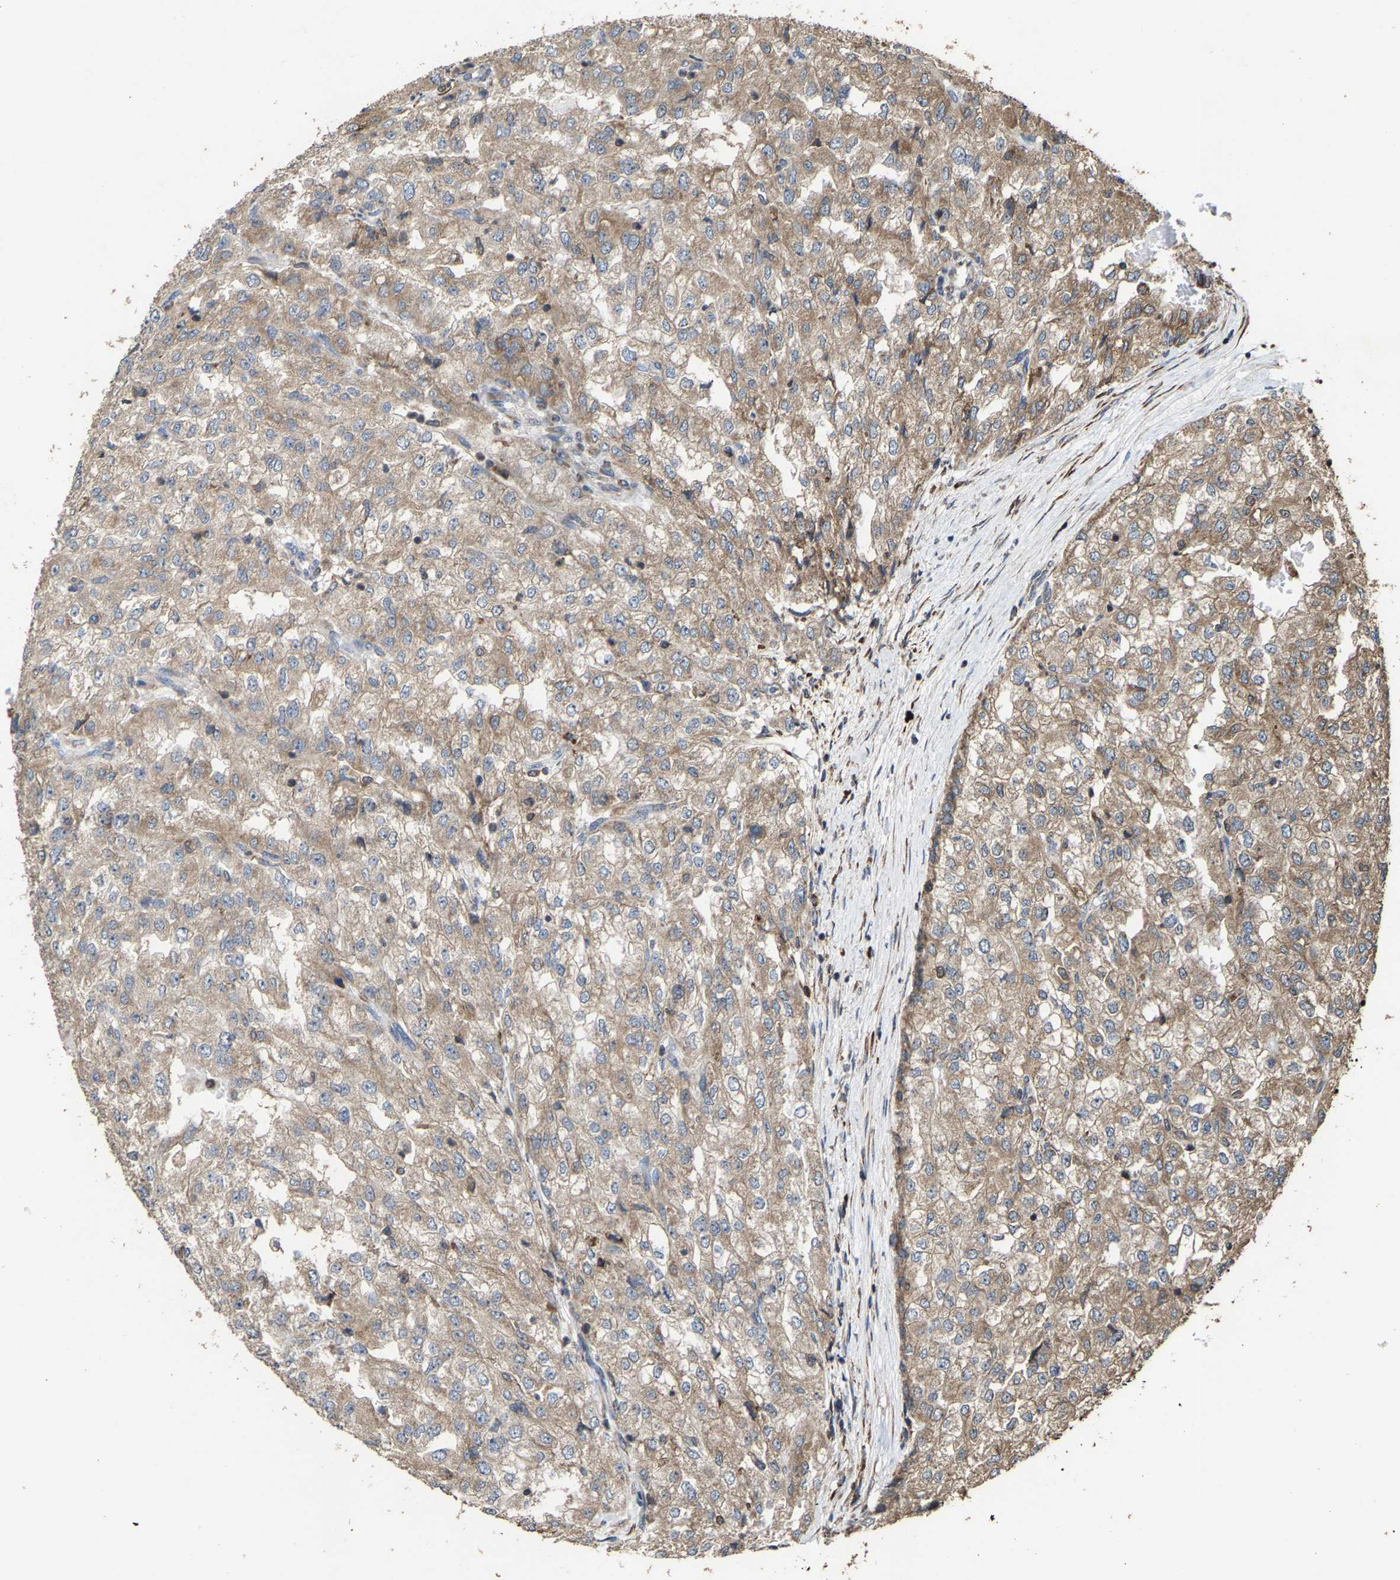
{"staining": {"intensity": "weak", "quantity": ">75%", "location": "cytoplasmic/membranous"}, "tissue": "renal cancer", "cell_type": "Tumor cells", "image_type": "cancer", "snomed": [{"axis": "morphology", "description": "Adenocarcinoma, NOS"}, {"axis": "topography", "description": "Kidney"}], "caption": "Renal cancer (adenocarcinoma) stained for a protein (brown) shows weak cytoplasmic/membranous positive expression in about >75% of tumor cells.", "gene": "FGD3", "patient": {"sex": "female", "age": 54}}